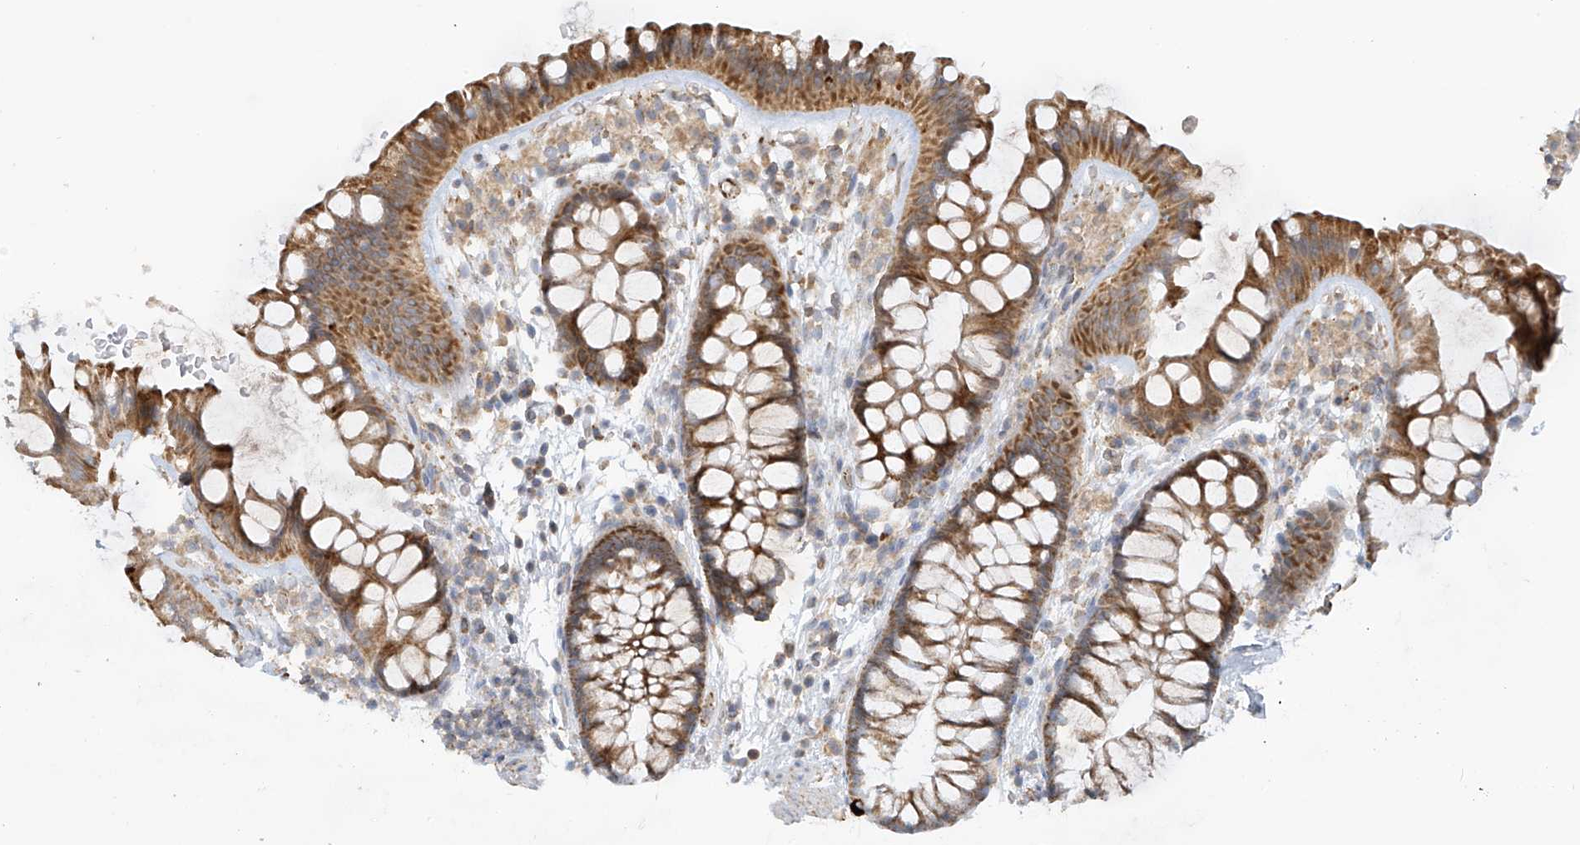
{"staining": {"intensity": "moderate", "quantity": ">75%", "location": "cytoplasmic/membranous"}, "tissue": "colon", "cell_type": "Endothelial cells", "image_type": "normal", "snomed": [{"axis": "morphology", "description": "Normal tissue, NOS"}, {"axis": "topography", "description": "Colon"}], "caption": "This is a photomicrograph of immunohistochemistry staining of benign colon, which shows moderate staining in the cytoplasmic/membranous of endothelial cells.", "gene": "SCGB1D2", "patient": {"sex": "female", "age": 62}}